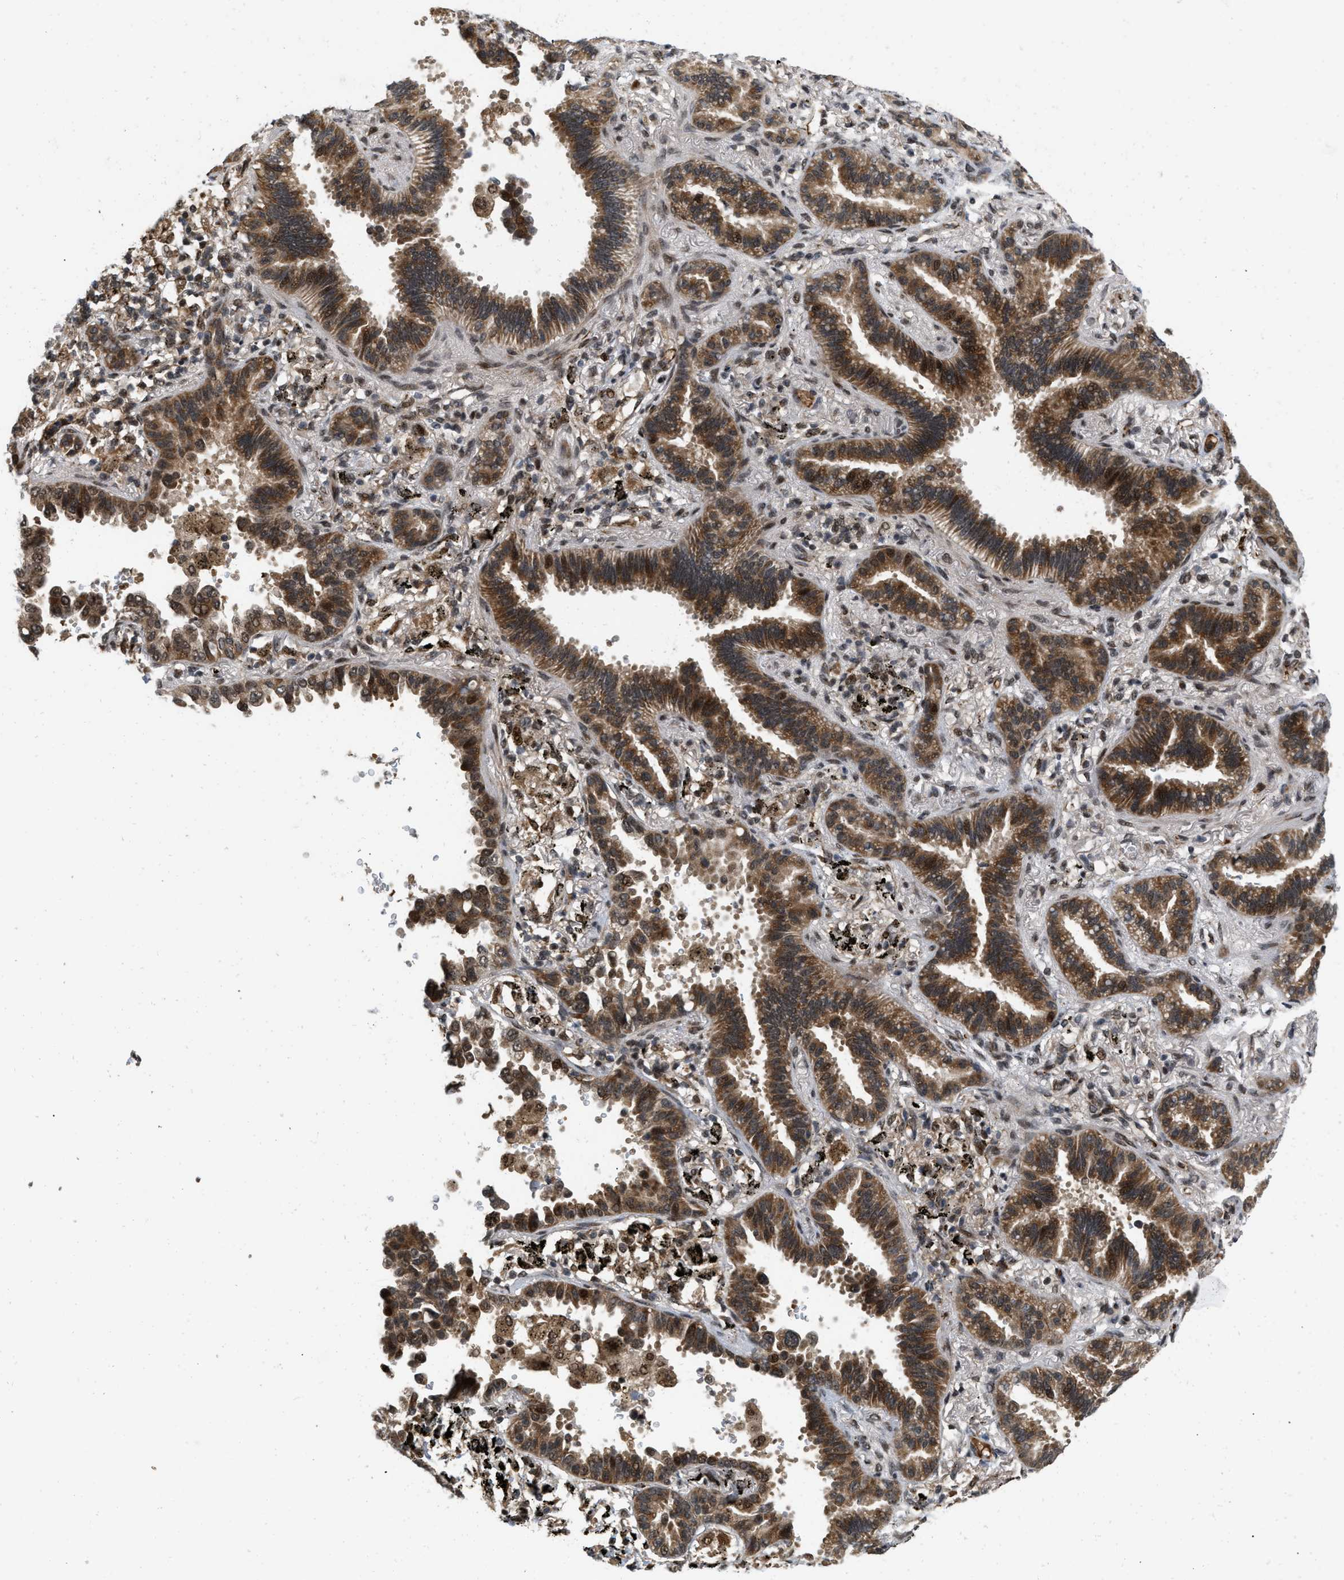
{"staining": {"intensity": "strong", "quantity": "25%-75%", "location": "cytoplasmic/membranous"}, "tissue": "lung cancer", "cell_type": "Tumor cells", "image_type": "cancer", "snomed": [{"axis": "morphology", "description": "Normal tissue, NOS"}, {"axis": "morphology", "description": "Adenocarcinoma, NOS"}, {"axis": "topography", "description": "Lung"}], "caption": "Immunohistochemistry histopathology image of neoplastic tissue: human lung cancer (adenocarcinoma) stained using immunohistochemistry (IHC) demonstrates high levels of strong protein expression localized specifically in the cytoplasmic/membranous of tumor cells, appearing as a cytoplasmic/membranous brown color.", "gene": "ANKRD11", "patient": {"sex": "male", "age": 59}}